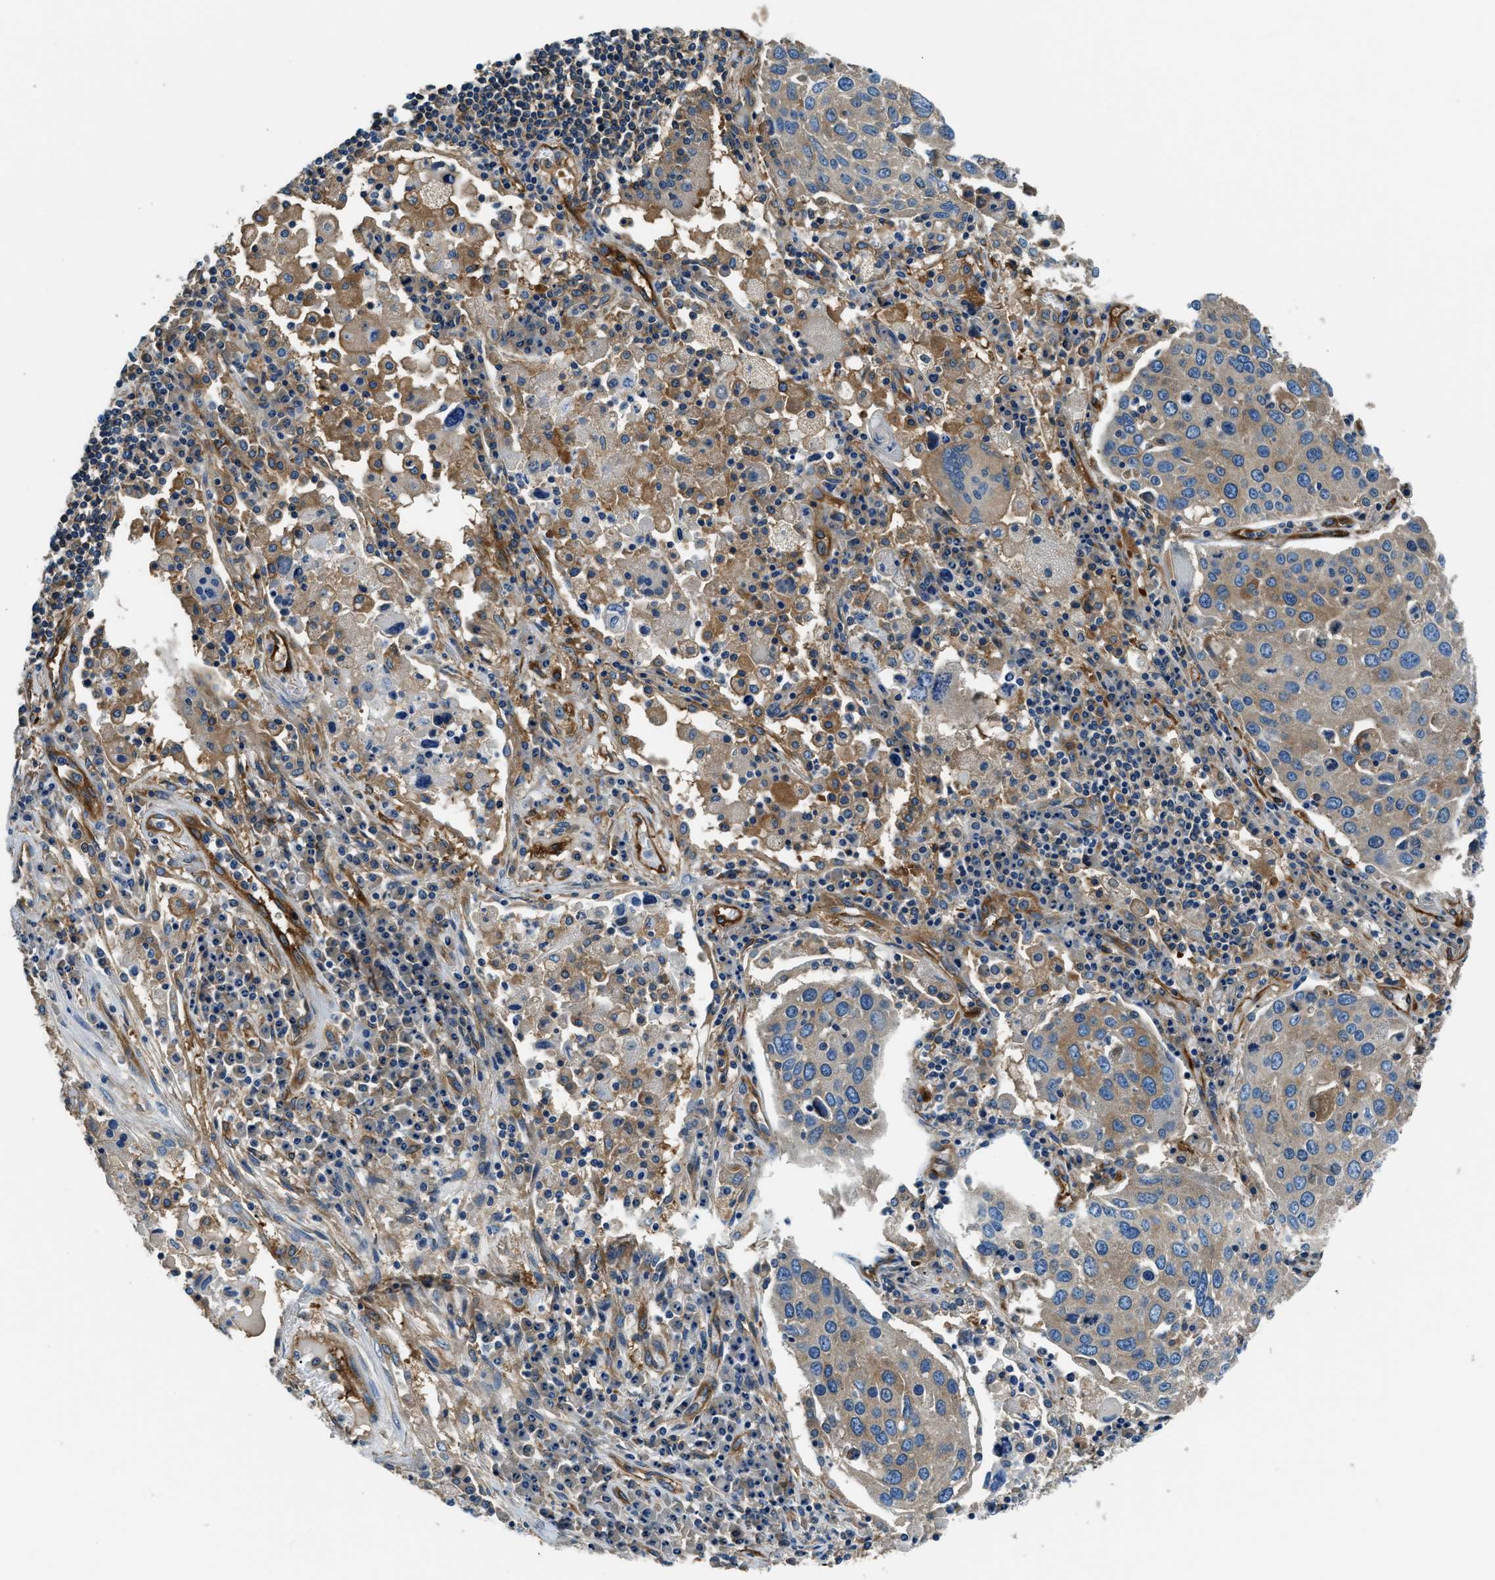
{"staining": {"intensity": "weak", "quantity": "25%-75%", "location": "cytoplasmic/membranous"}, "tissue": "lung cancer", "cell_type": "Tumor cells", "image_type": "cancer", "snomed": [{"axis": "morphology", "description": "Squamous cell carcinoma, NOS"}, {"axis": "topography", "description": "Lung"}], "caption": "The image displays a brown stain indicating the presence of a protein in the cytoplasmic/membranous of tumor cells in squamous cell carcinoma (lung). (DAB IHC with brightfield microscopy, high magnification).", "gene": "EEA1", "patient": {"sex": "male", "age": 65}}